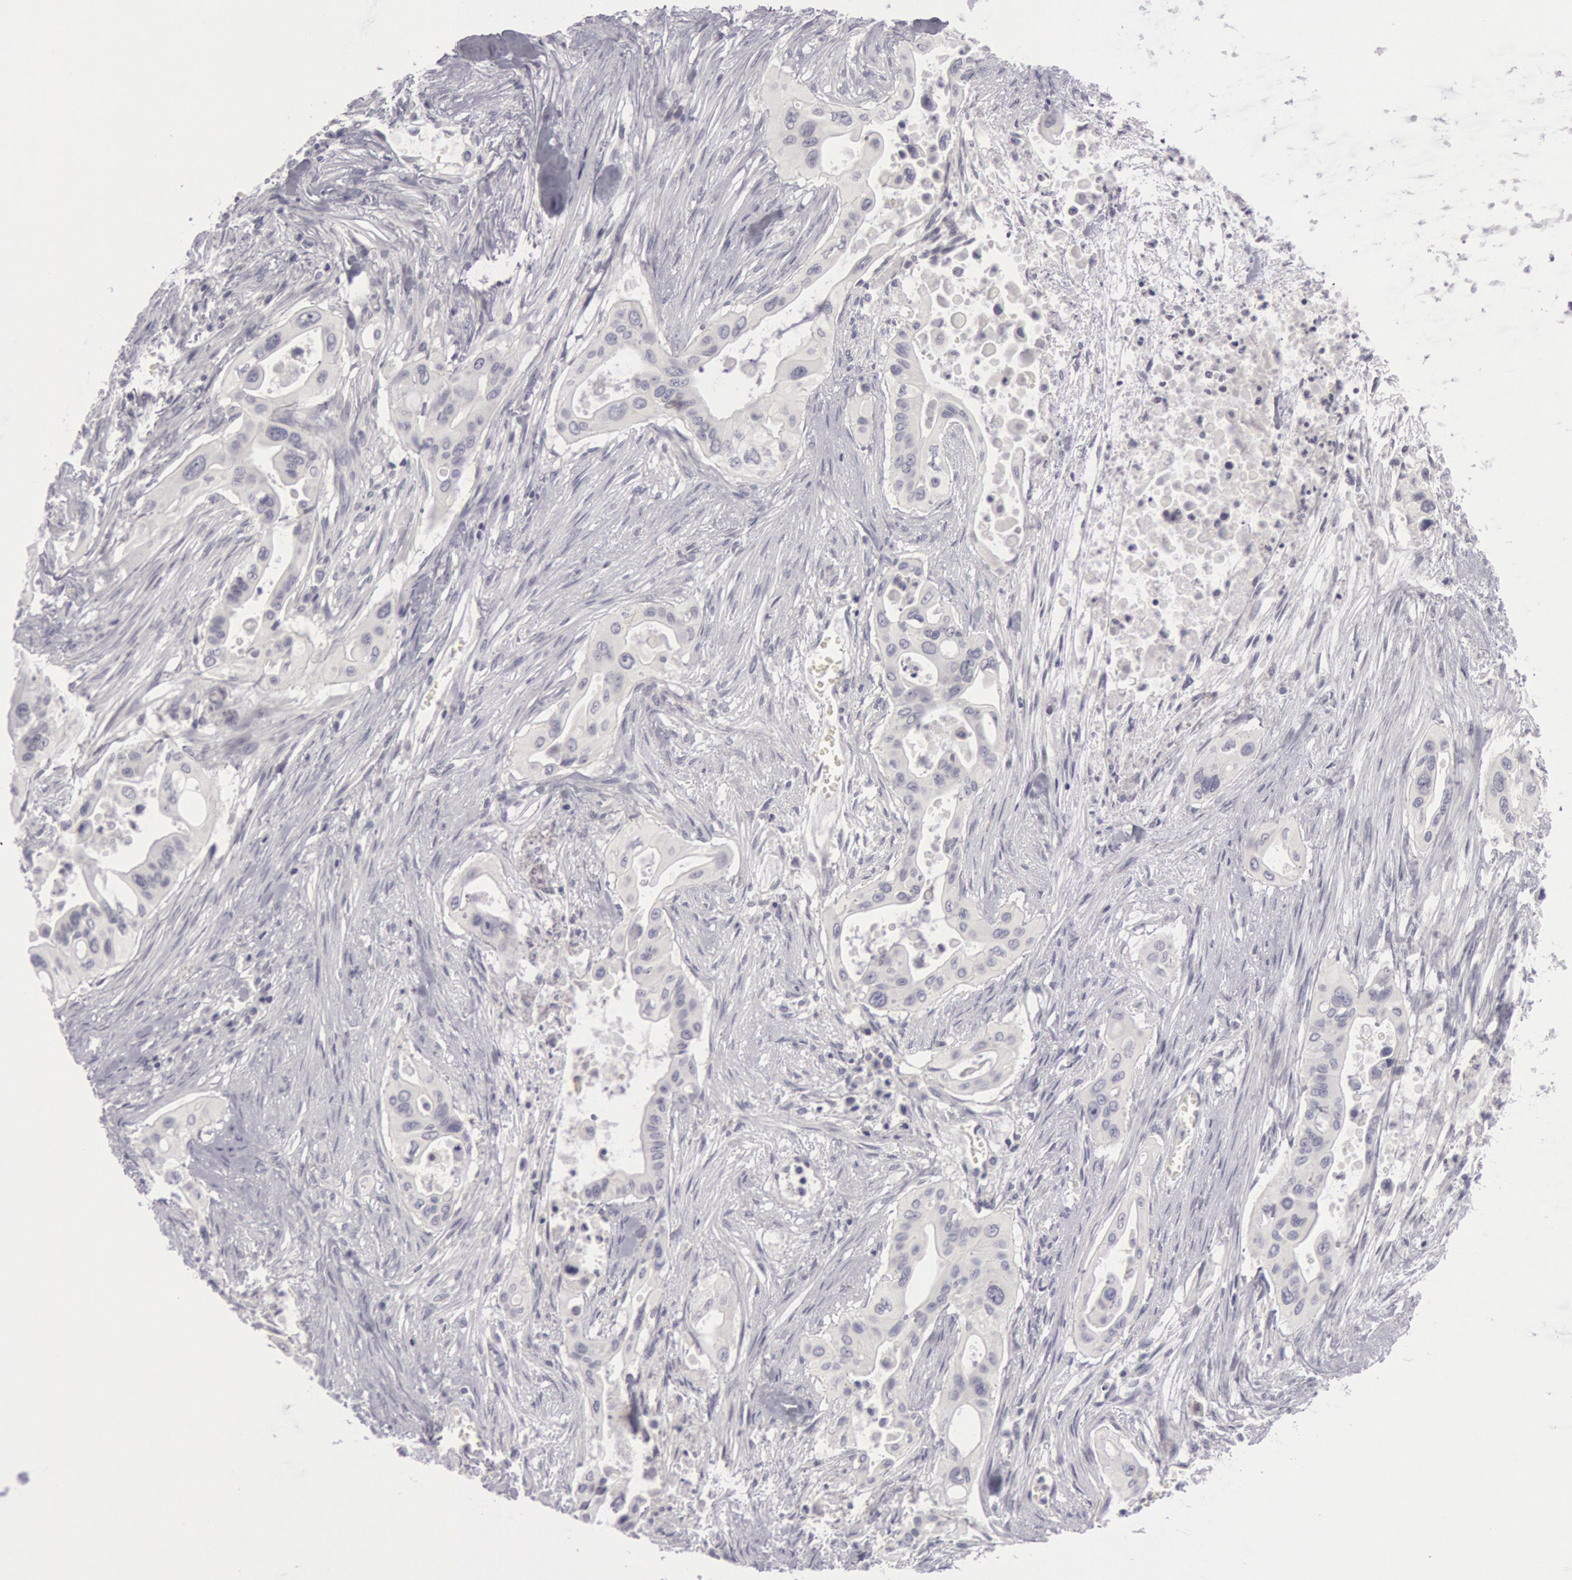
{"staining": {"intensity": "negative", "quantity": "none", "location": "none"}, "tissue": "pancreatic cancer", "cell_type": "Tumor cells", "image_type": "cancer", "snomed": [{"axis": "morphology", "description": "Adenocarcinoma, NOS"}, {"axis": "topography", "description": "Pancreas"}], "caption": "Immunohistochemistry of pancreatic cancer reveals no staining in tumor cells.", "gene": "KRT16", "patient": {"sex": "male", "age": 77}}